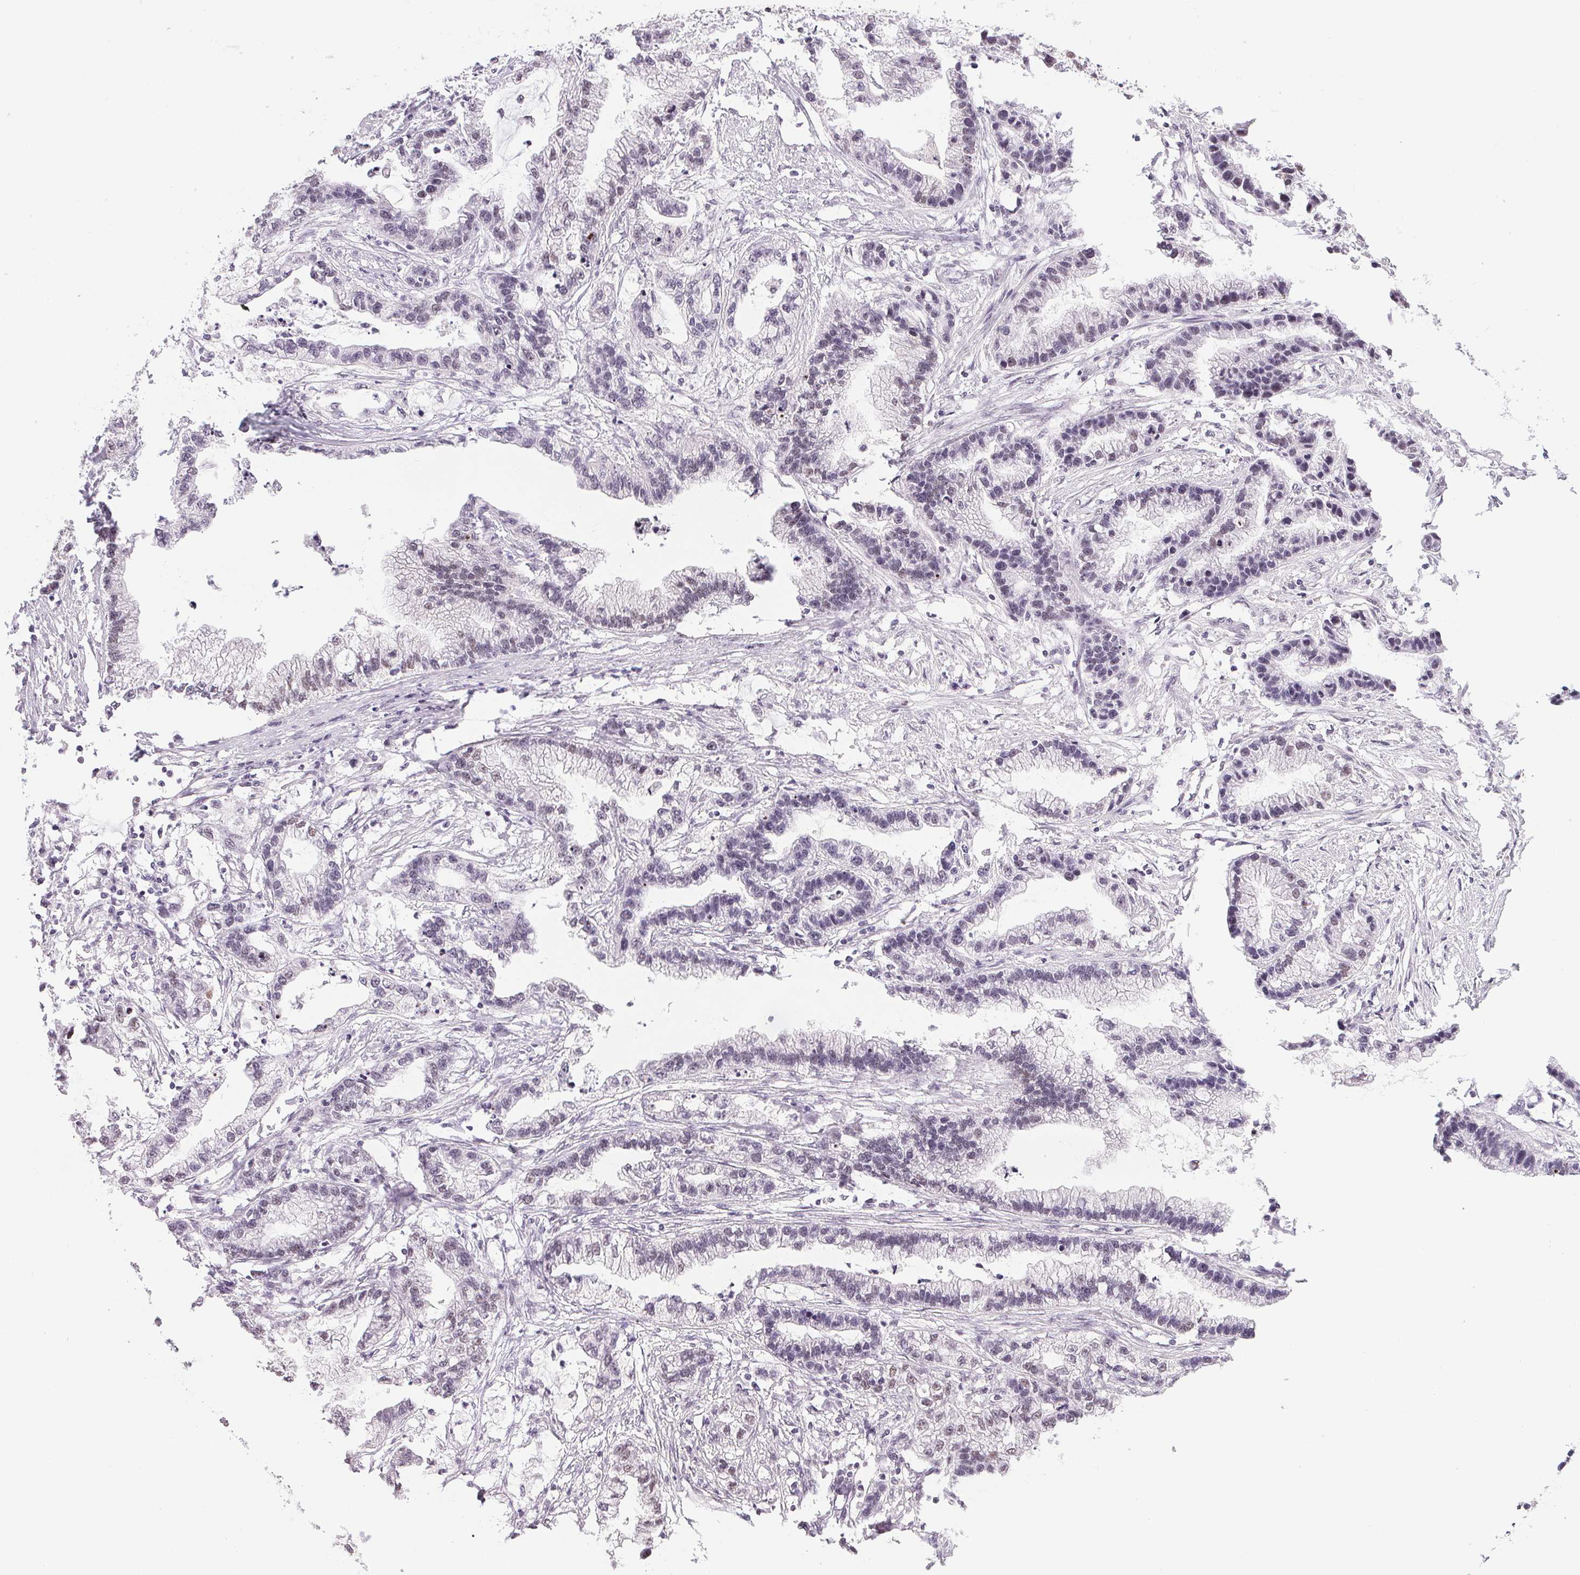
{"staining": {"intensity": "weak", "quantity": "25%-75%", "location": "nuclear"}, "tissue": "stomach cancer", "cell_type": "Tumor cells", "image_type": "cancer", "snomed": [{"axis": "morphology", "description": "Adenocarcinoma, NOS"}, {"axis": "topography", "description": "Stomach"}], "caption": "Weak nuclear expression for a protein is appreciated in approximately 25%-75% of tumor cells of stomach cancer (adenocarcinoma) using IHC.", "gene": "SRSF7", "patient": {"sex": "male", "age": 83}}